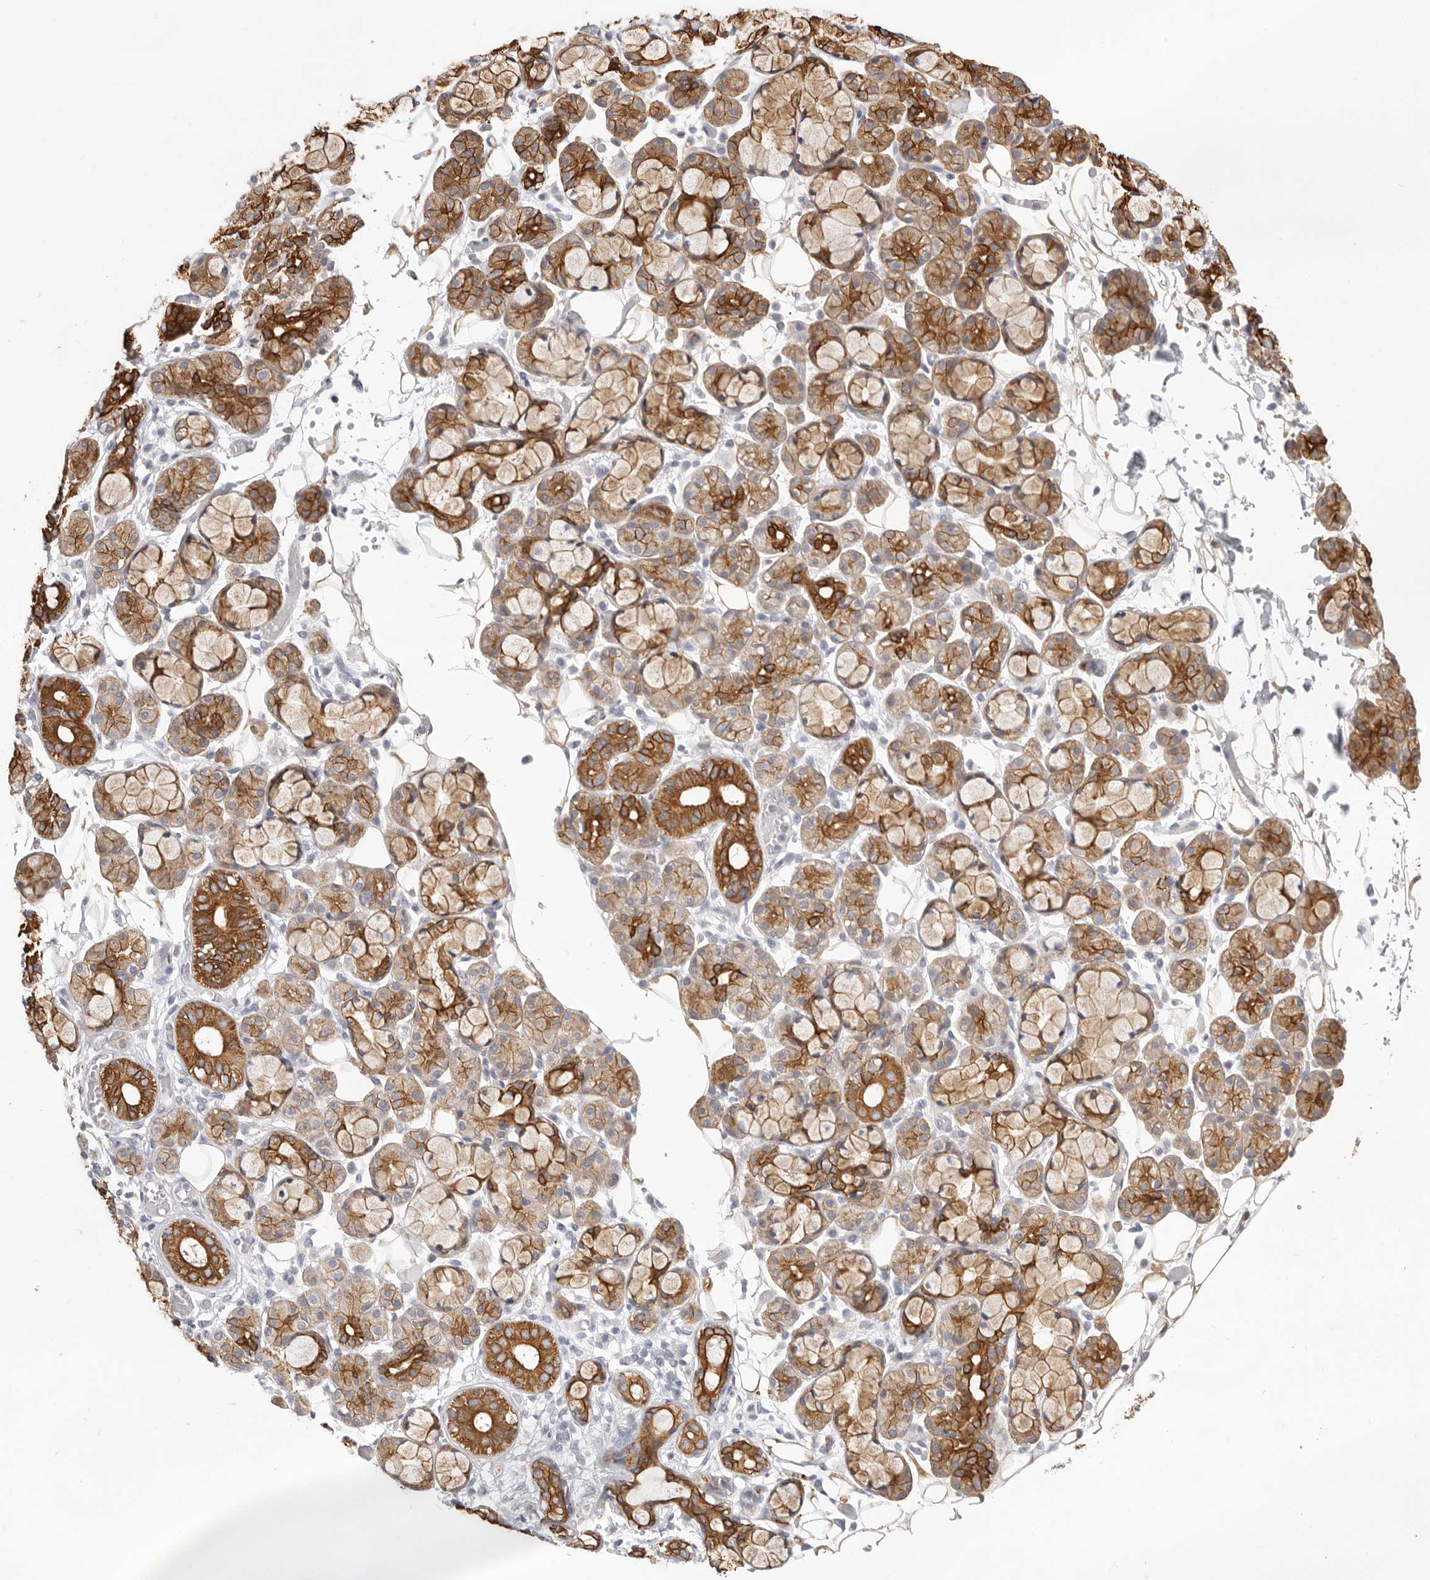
{"staining": {"intensity": "strong", "quantity": "25%-75%", "location": "cytoplasmic/membranous"}, "tissue": "salivary gland", "cell_type": "Glandular cells", "image_type": "normal", "snomed": [{"axis": "morphology", "description": "Normal tissue, NOS"}, {"axis": "topography", "description": "Salivary gland"}], "caption": "Immunohistochemical staining of normal human salivary gland demonstrates high levels of strong cytoplasmic/membranous expression in approximately 25%-75% of glandular cells. The protein is shown in brown color, while the nuclei are stained blue.", "gene": "USH1C", "patient": {"sex": "male", "age": 63}}